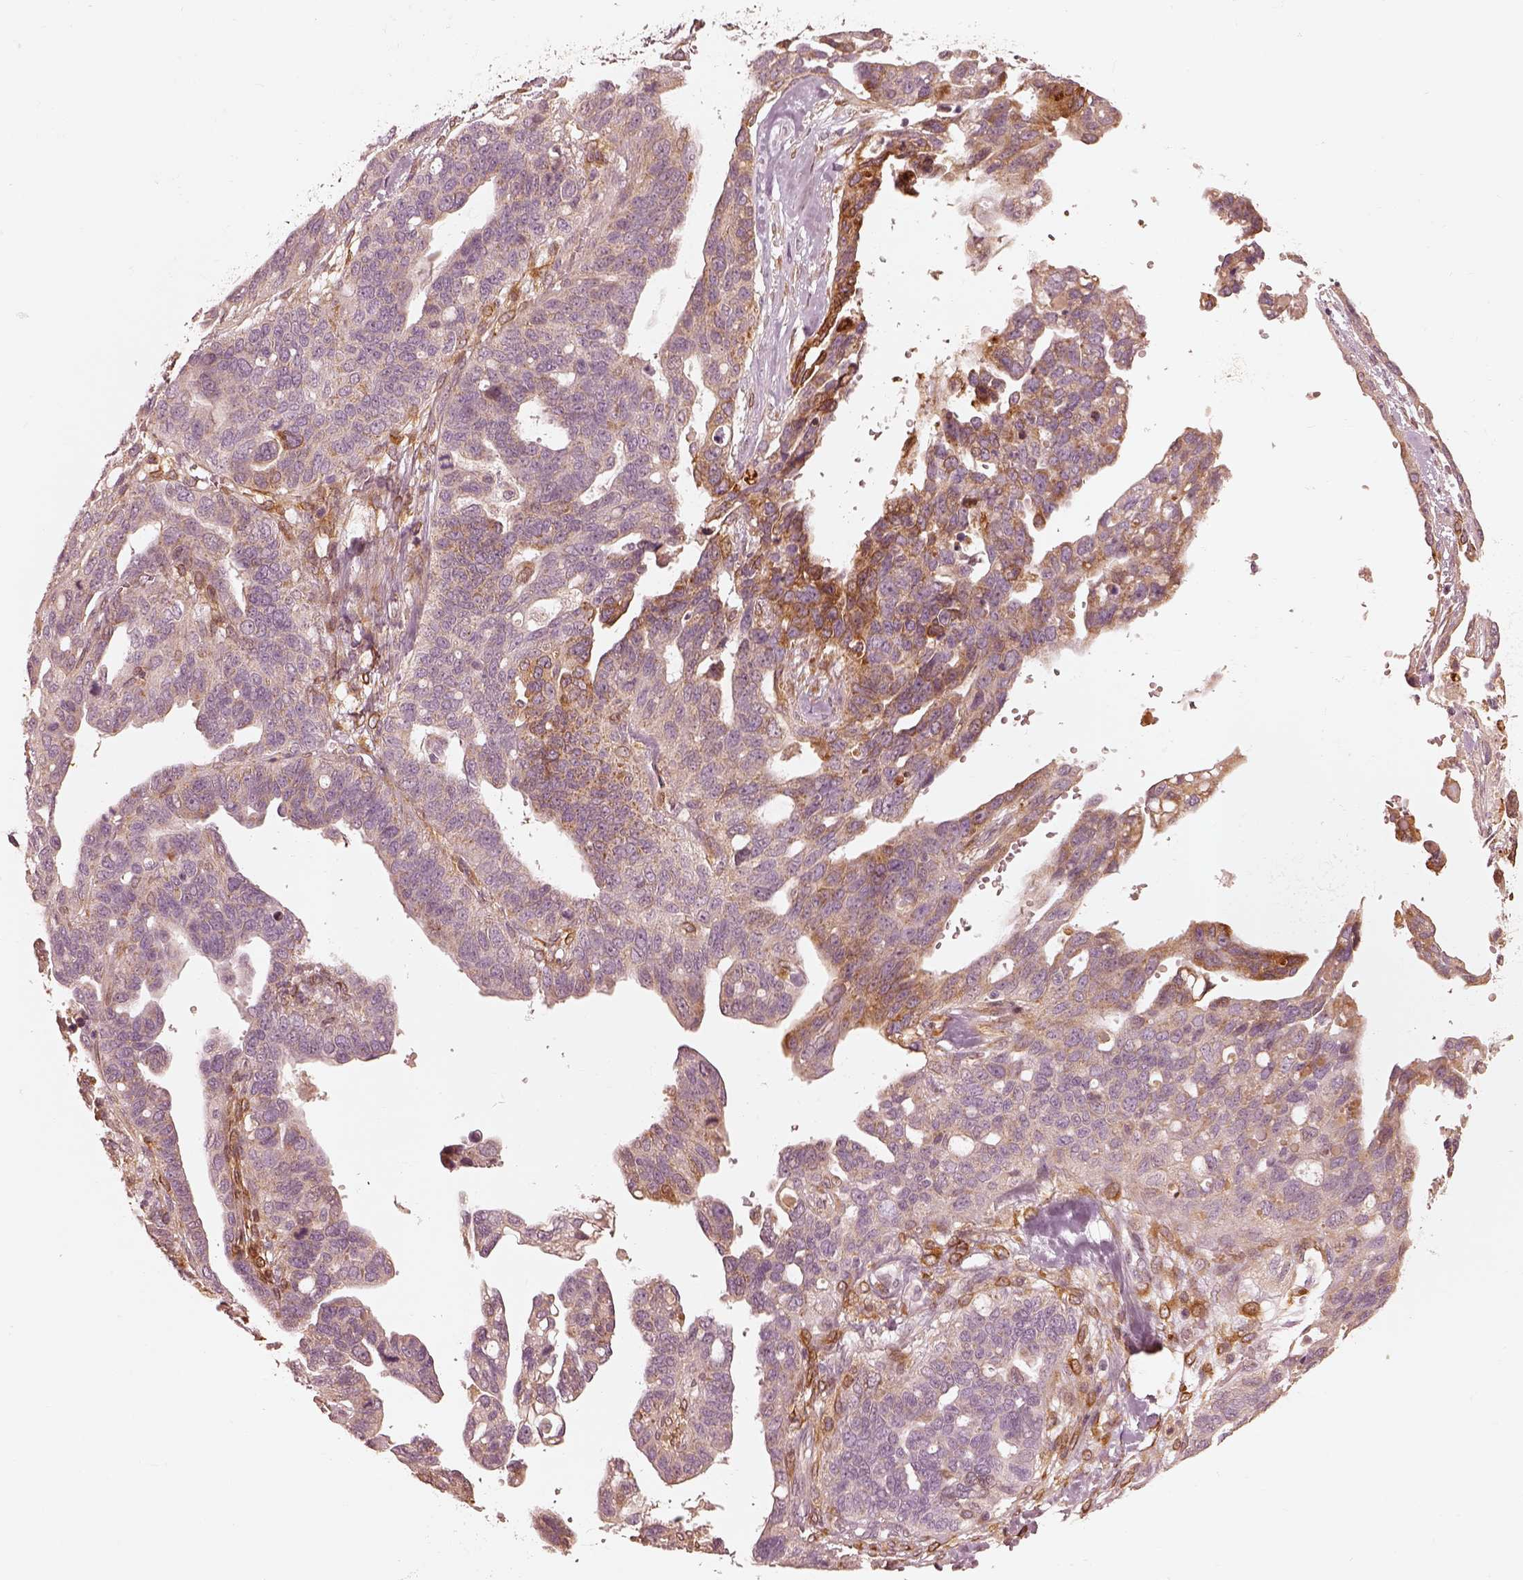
{"staining": {"intensity": "strong", "quantity": "<25%", "location": "cytoplasmic/membranous"}, "tissue": "ovarian cancer", "cell_type": "Tumor cells", "image_type": "cancer", "snomed": [{"axis": "morphology", "description": "Cystadenocarcinoma, serous, NOS"}, {"axis": "topography", "description": "Ovary"}], "caption": "DAB (3,3'-diaminobenzidine) immunohistochemical staining of human ovarian serous cystadenocarcinoma exhibits strong cytoplasmic/membranous protein positivity in about <25% of tumor cells. The staining is performed using DAB (3,3'-diaminobenzidine) brown chromogen to label protein expression. The nuclei are counter-stained blue using hematoxylin.", "gene": "WLS", "patient": {"sex": "female", "age": 69}}